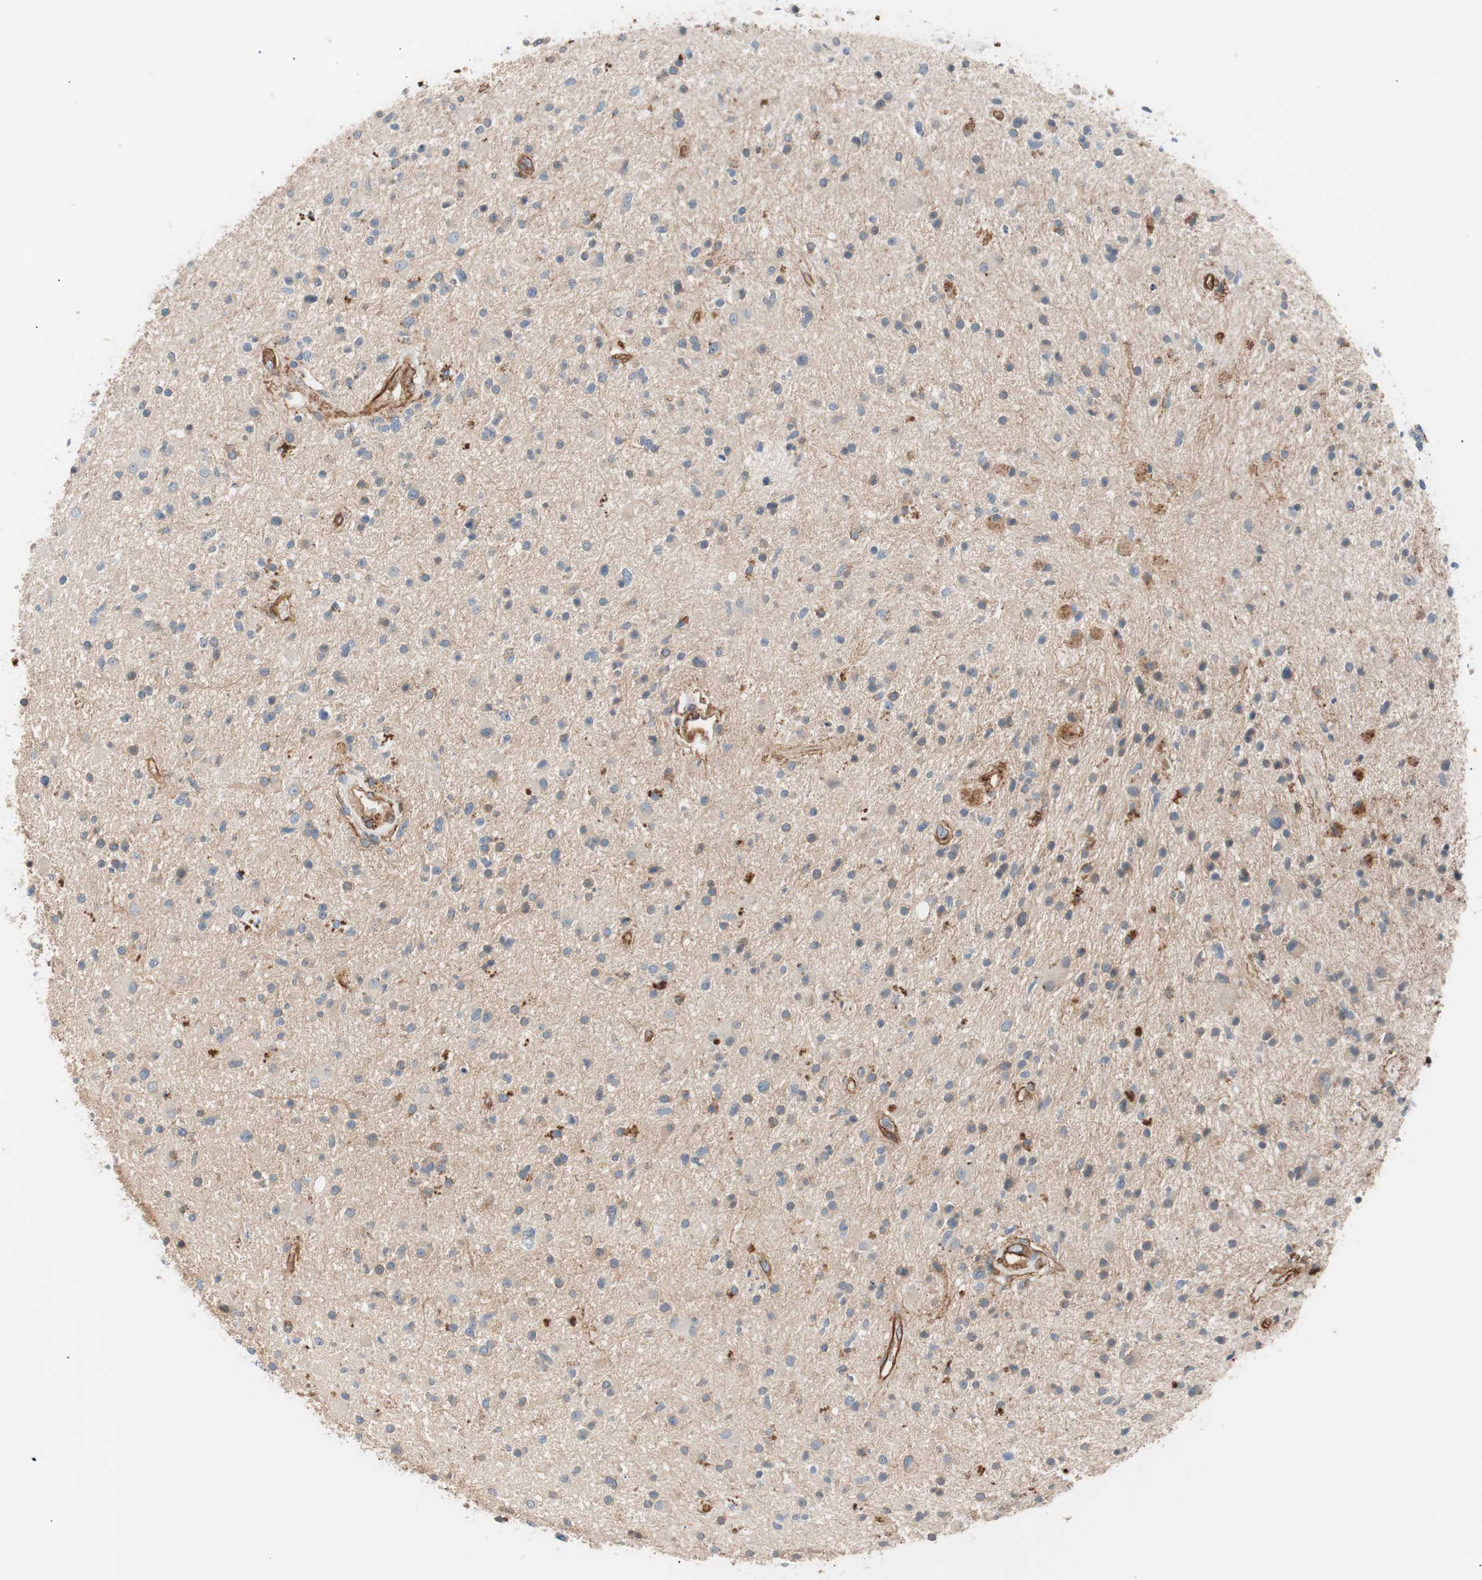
{"staining": {"intensity": "negative", "quantity": "none", "location": "none"}, "tissue": "glioma", "cell_type": "Tumor cells", "image_type": "cancer", "snomed": [{"axis": "morphology", "description": "Glioma, malignant, High grade"}, {"axis": "topography", "description": "Brain"}], "caption": "Immunohistochemical staining of human glioma exhibits no significant expression in tumor cells.", "gene": "SPINT1", "patient": {"sex": "male", "age": 33}}